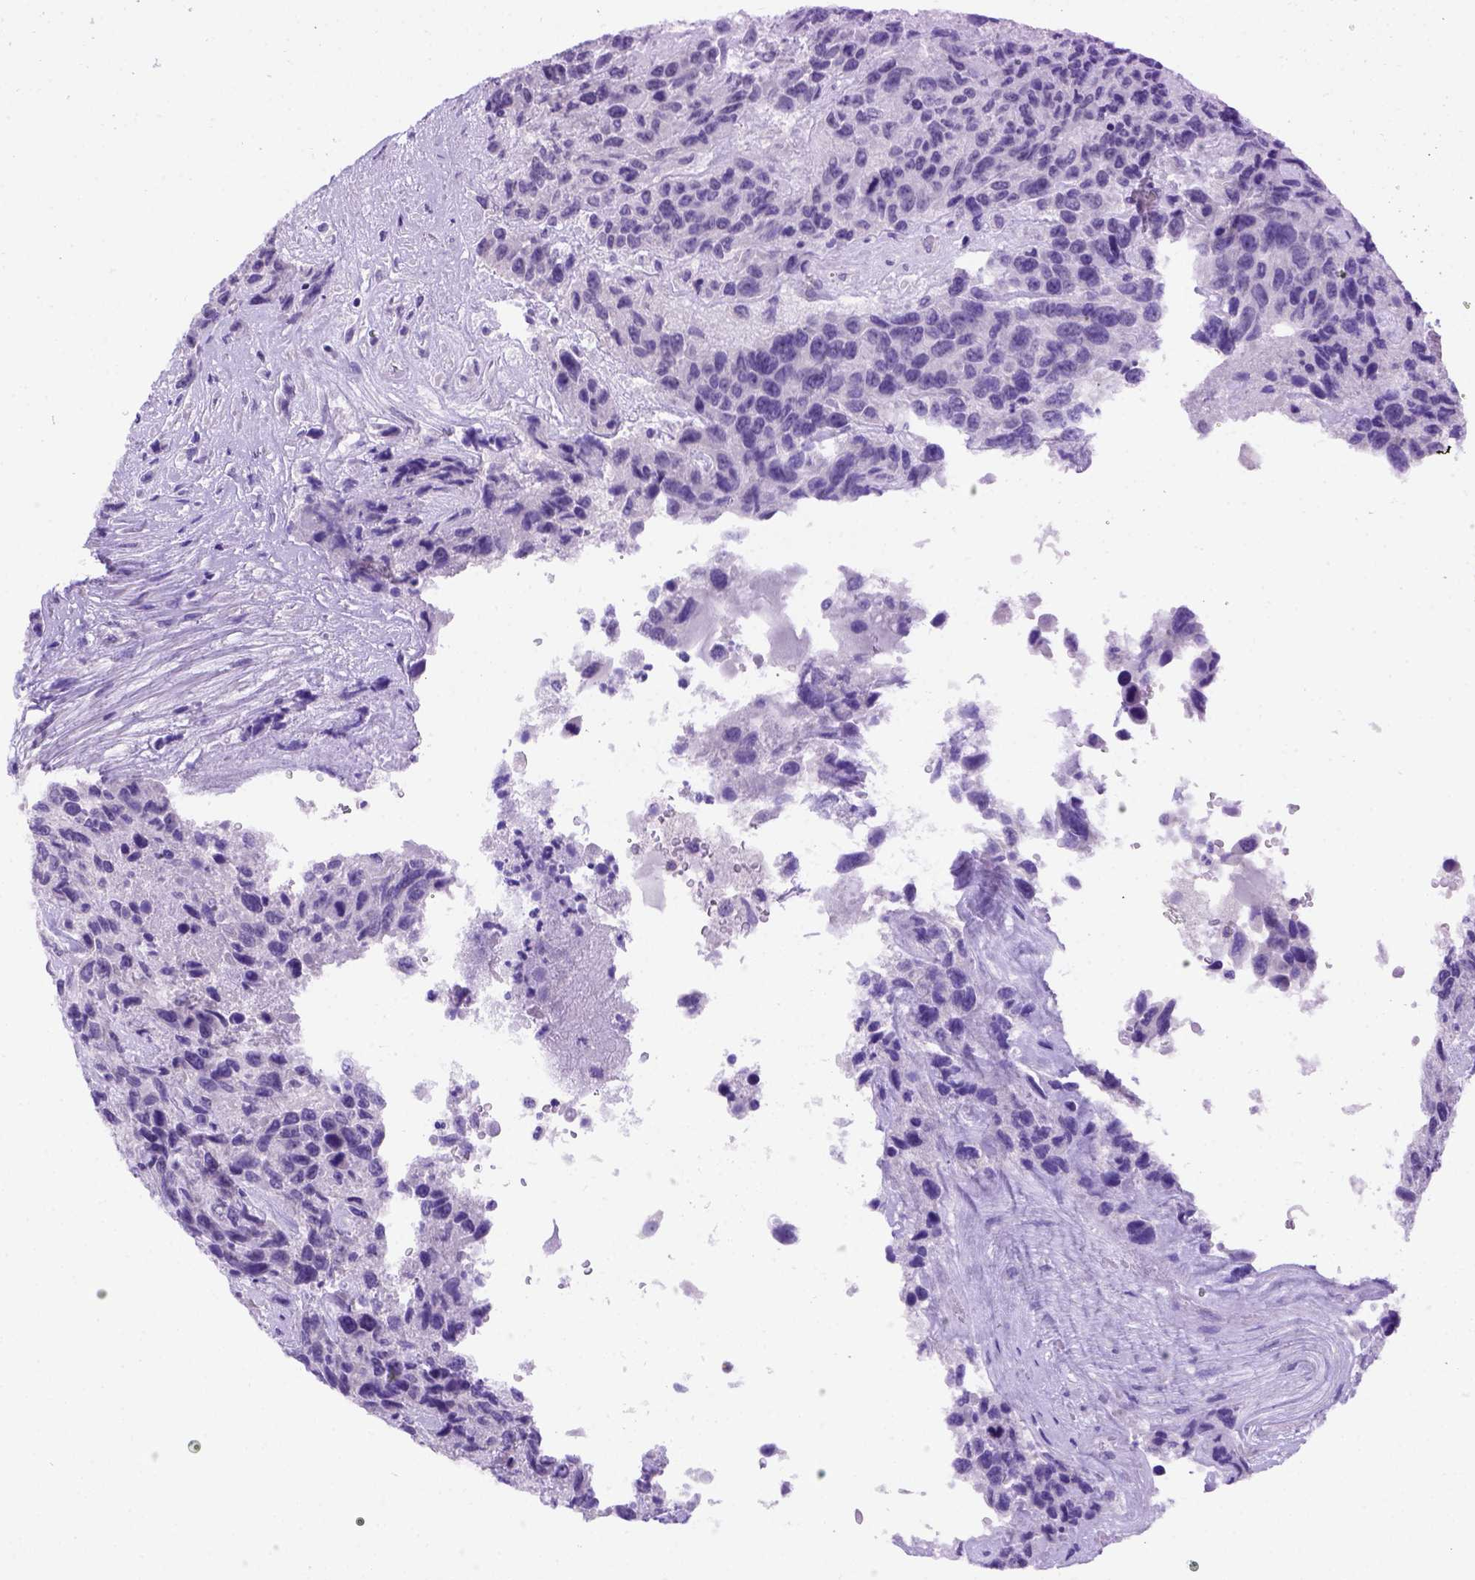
{"staining": {"intensity": "negative", "quantity": "none", "location": "none"}, "tissue": "urothelial cancer", "cell_type": "Tumor cells", "image_type": "cancer", "snomed": [{"axis": "morphology", "description": "Urothelial carcinoma, High grade"}, {"axis": "topography", "description": "Urinary bladder"}], "caption": "A photomicrograph of human high-grade urothelial carcinoma is negative for staining in tumor cells.", "gene": "FOXI1", "patient": {"sex": "female", "age": 70}}